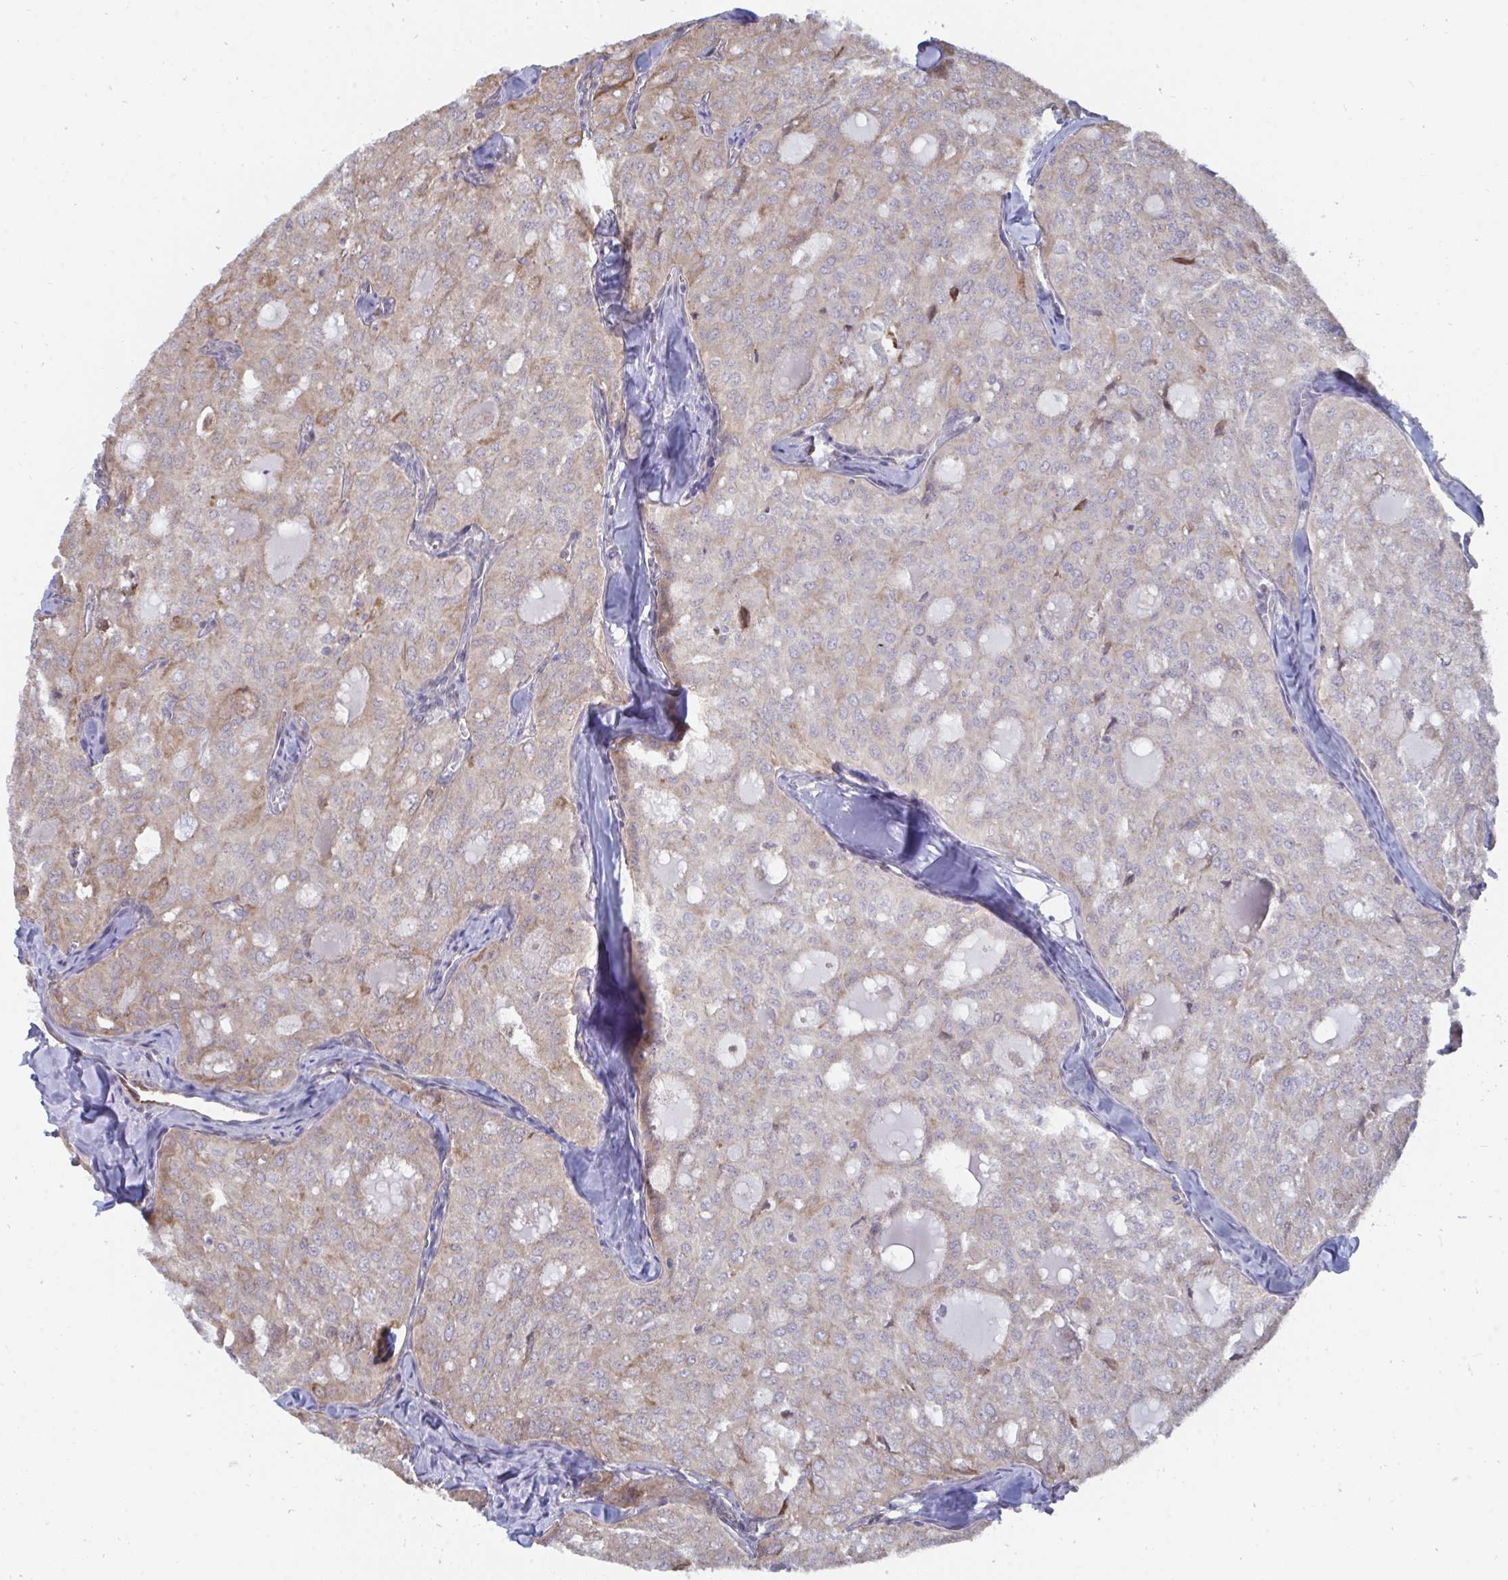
{"staining": {"intensity": "weak", "quantity": ">75%", "location": "cytoplasmic/membranous"}, "tissue": "thyroid cancer", "cell_type": "Tumor cells", "image_type": "cancer", "snomed": [{"axis": "morphology", "description": "Follicular adenoma carcinoma, NOS"}, {"axis": "topography", "description": "Thyroid gland"}], "caption": "Immunohistochemical staining of human thyroid cancer demonstrates low levels of weak cytoplasmic/membranous protein staining in approximately >75% of tumor cells. (brown staining indicates protein expression, while blue staining denotes nuclei).", "gene": "ELAVL1", "patient": {"sex": "male", "age": 75}}